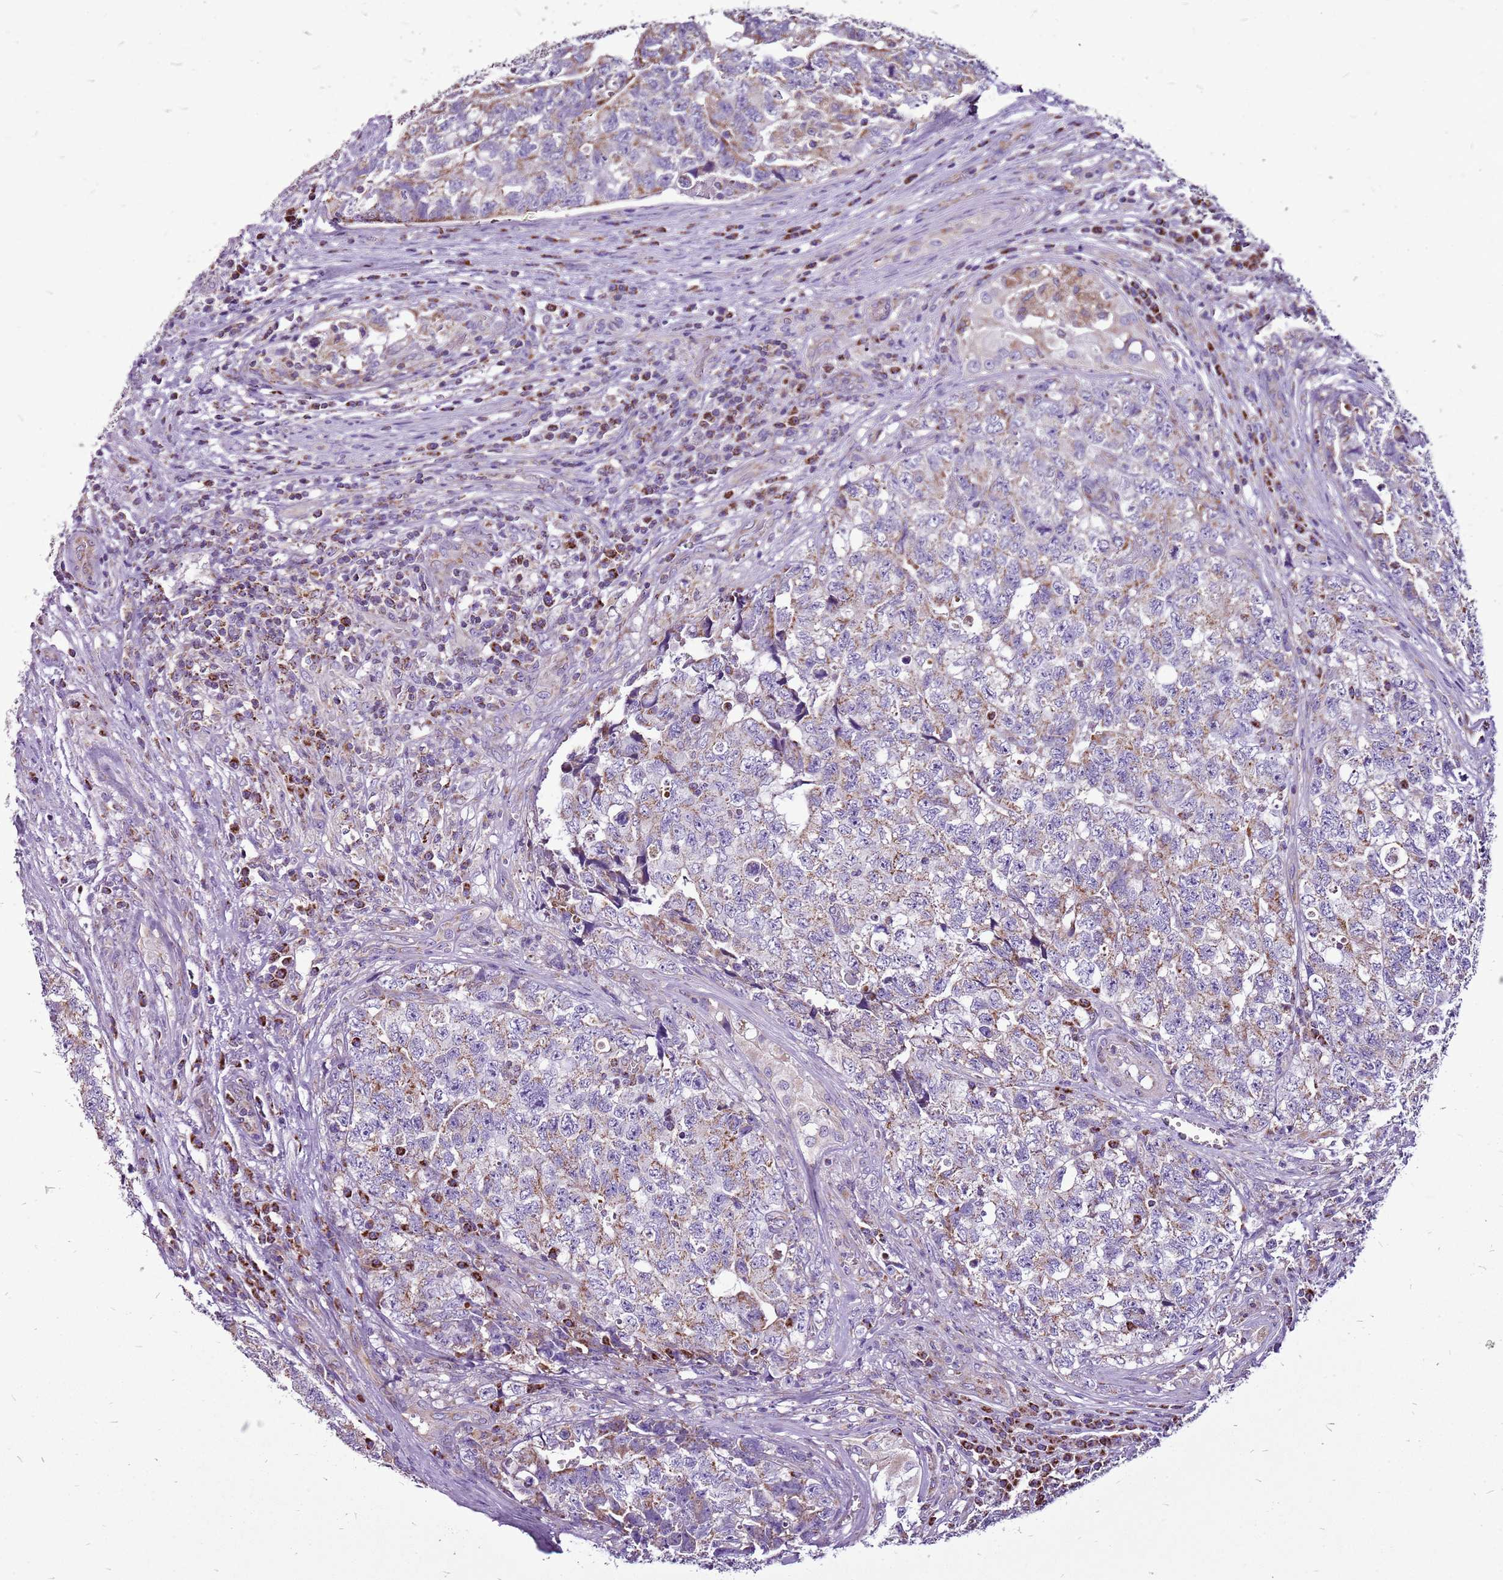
{"staining": {"intensity": "weak", "quantity": "25%-75%", "location": "cytoplasmic/membranous"}, "tissue": "testis cancer", "cell_type": "Tumor cells", "image_type": "cancer", "snomed": [{"axis": "morphology", "description": "Carcinoma, Embryonal, NOS"}, {"axis": "topography", "description": "Testis"}], "caption": "Immunohistochemical staining of testis cancer (embryonal carcinoma) reveals low levels of weak cytoplasmic/membranous protein expression in approximately 25%-75% of tumor cells.", "gene": "GCDH", "patient": {"sex": "male", "age": 31}}